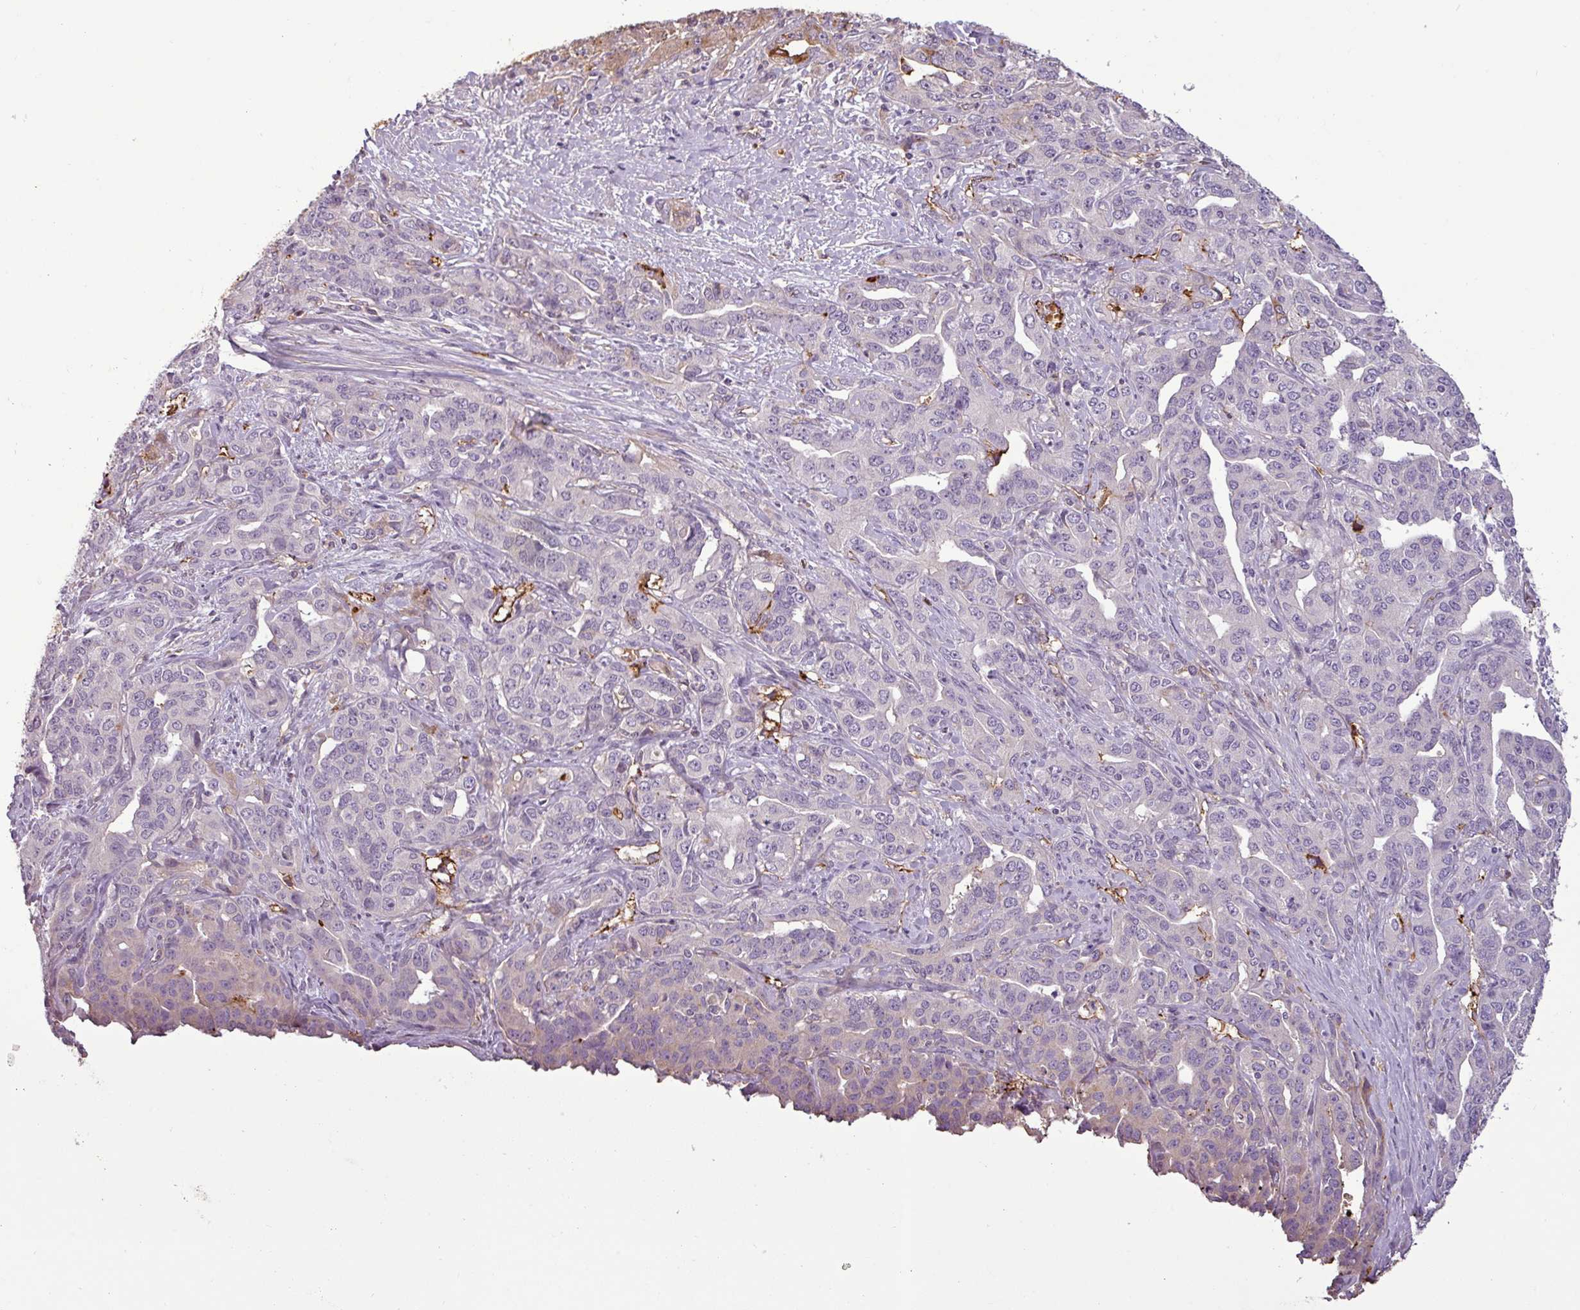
{"staining": {"intensity": "negative", "quantity": "none", "location": "none"}, "tissue": "liver cancer", "cell_type": "Tumor cells", "image_type": "cancer", "snomed": [{"axis": "morphology", "description": "Cholangiocarcinoma"}, {"axis": "topography", "description": "Liver"}], "caption": "Immunohistochemical staining of liver cholangiocarcinoma shows no significant expression in tumor cells.", "gene": "APOC1", "patient": {"sex": "male", "age": 59}}